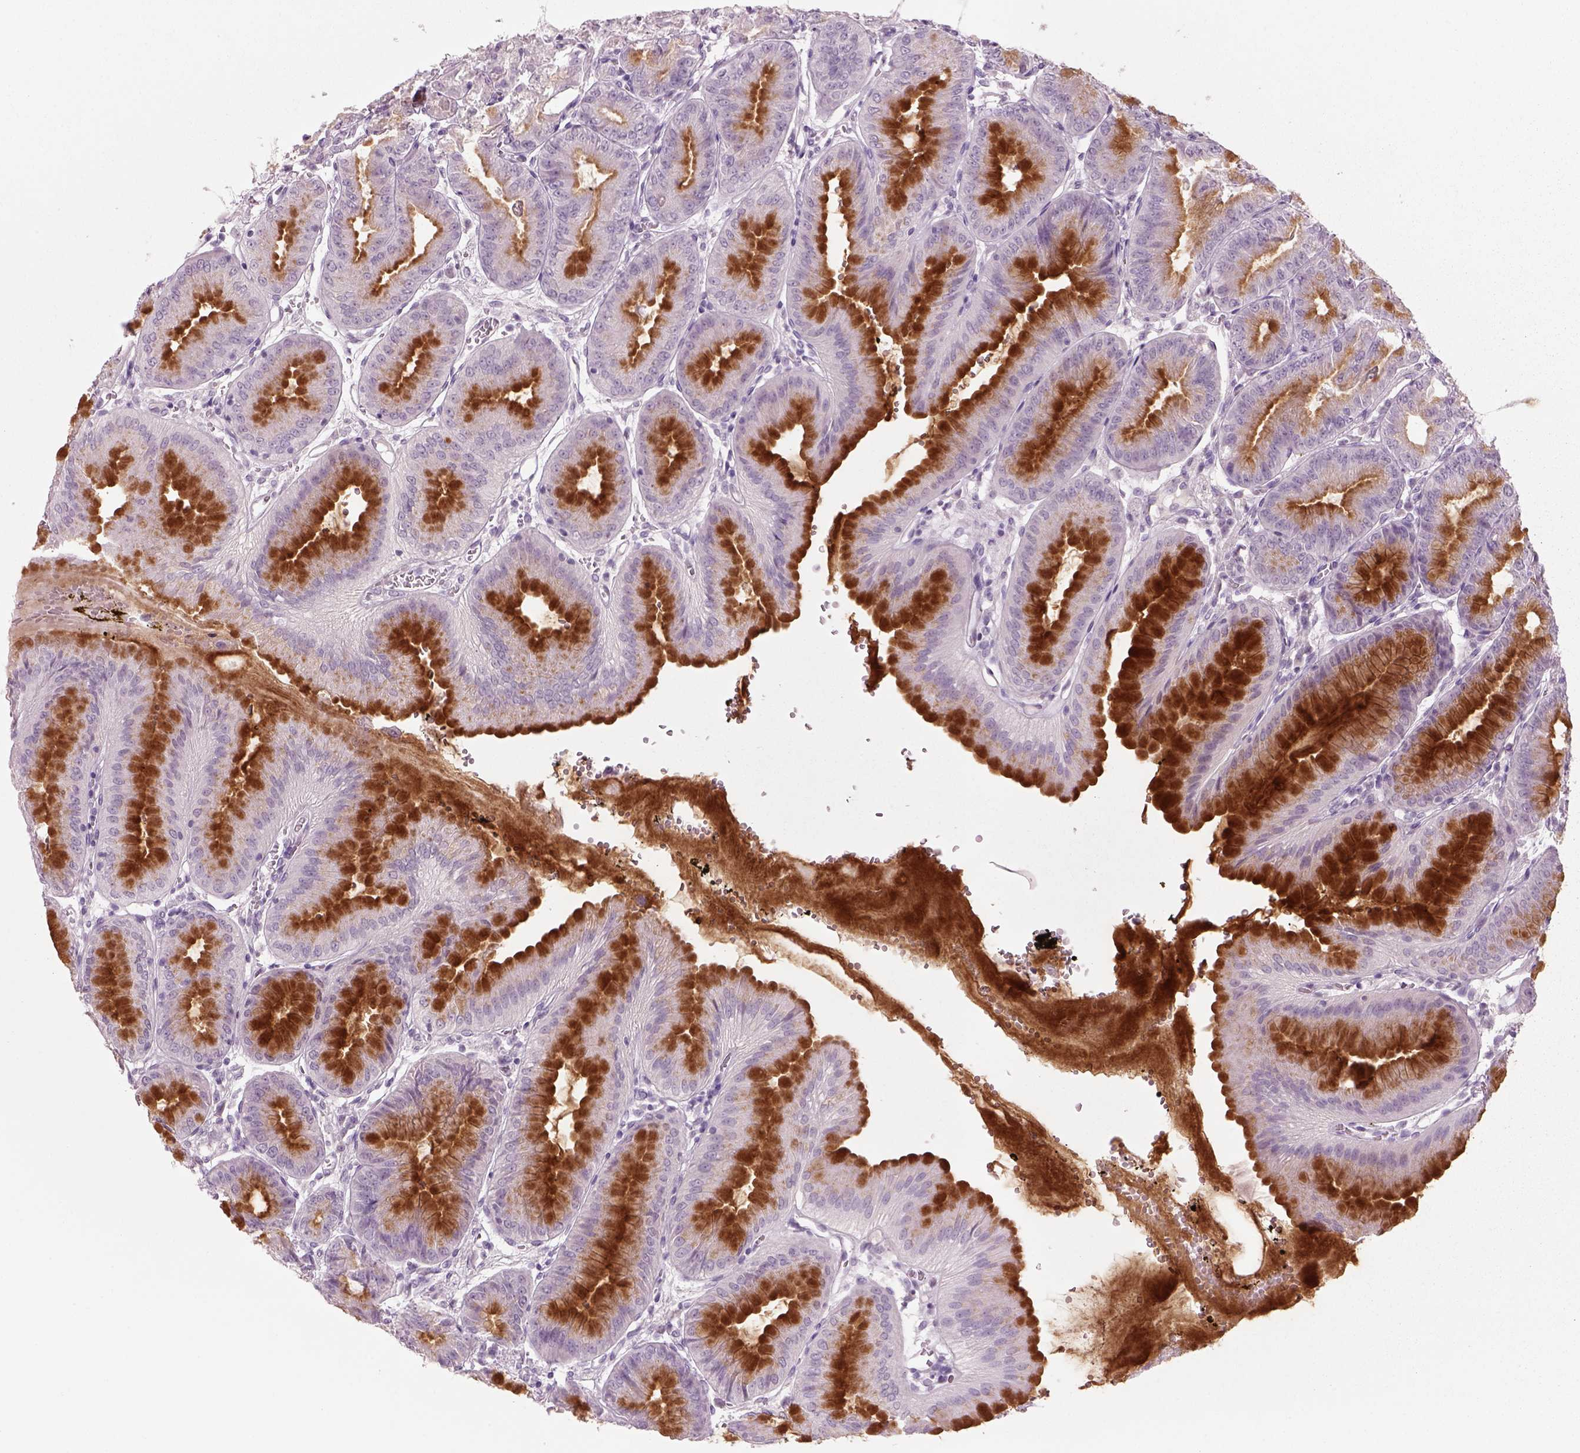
{"staining": {"intensity": "strong", "quantity": "25%-75%", "location": "cytoplasmic/membranous"}, "tissue": "stomach", "cell_type": "Glandular cells", "image_type": "normal", "snomed": [{"axis": "morphology", "description": "Normal tissue, NOS"}, {"axis": "topography", "description": "Stomach, lower"}], "caption": "Brown immunohistochemical staining in normal stomach demonstrates strong cytoplasmic/membranous staining in about 25%-75% of glandular cells.", "gene": "SLC6A2", "patient": {"sex": "male", "age": 71}}